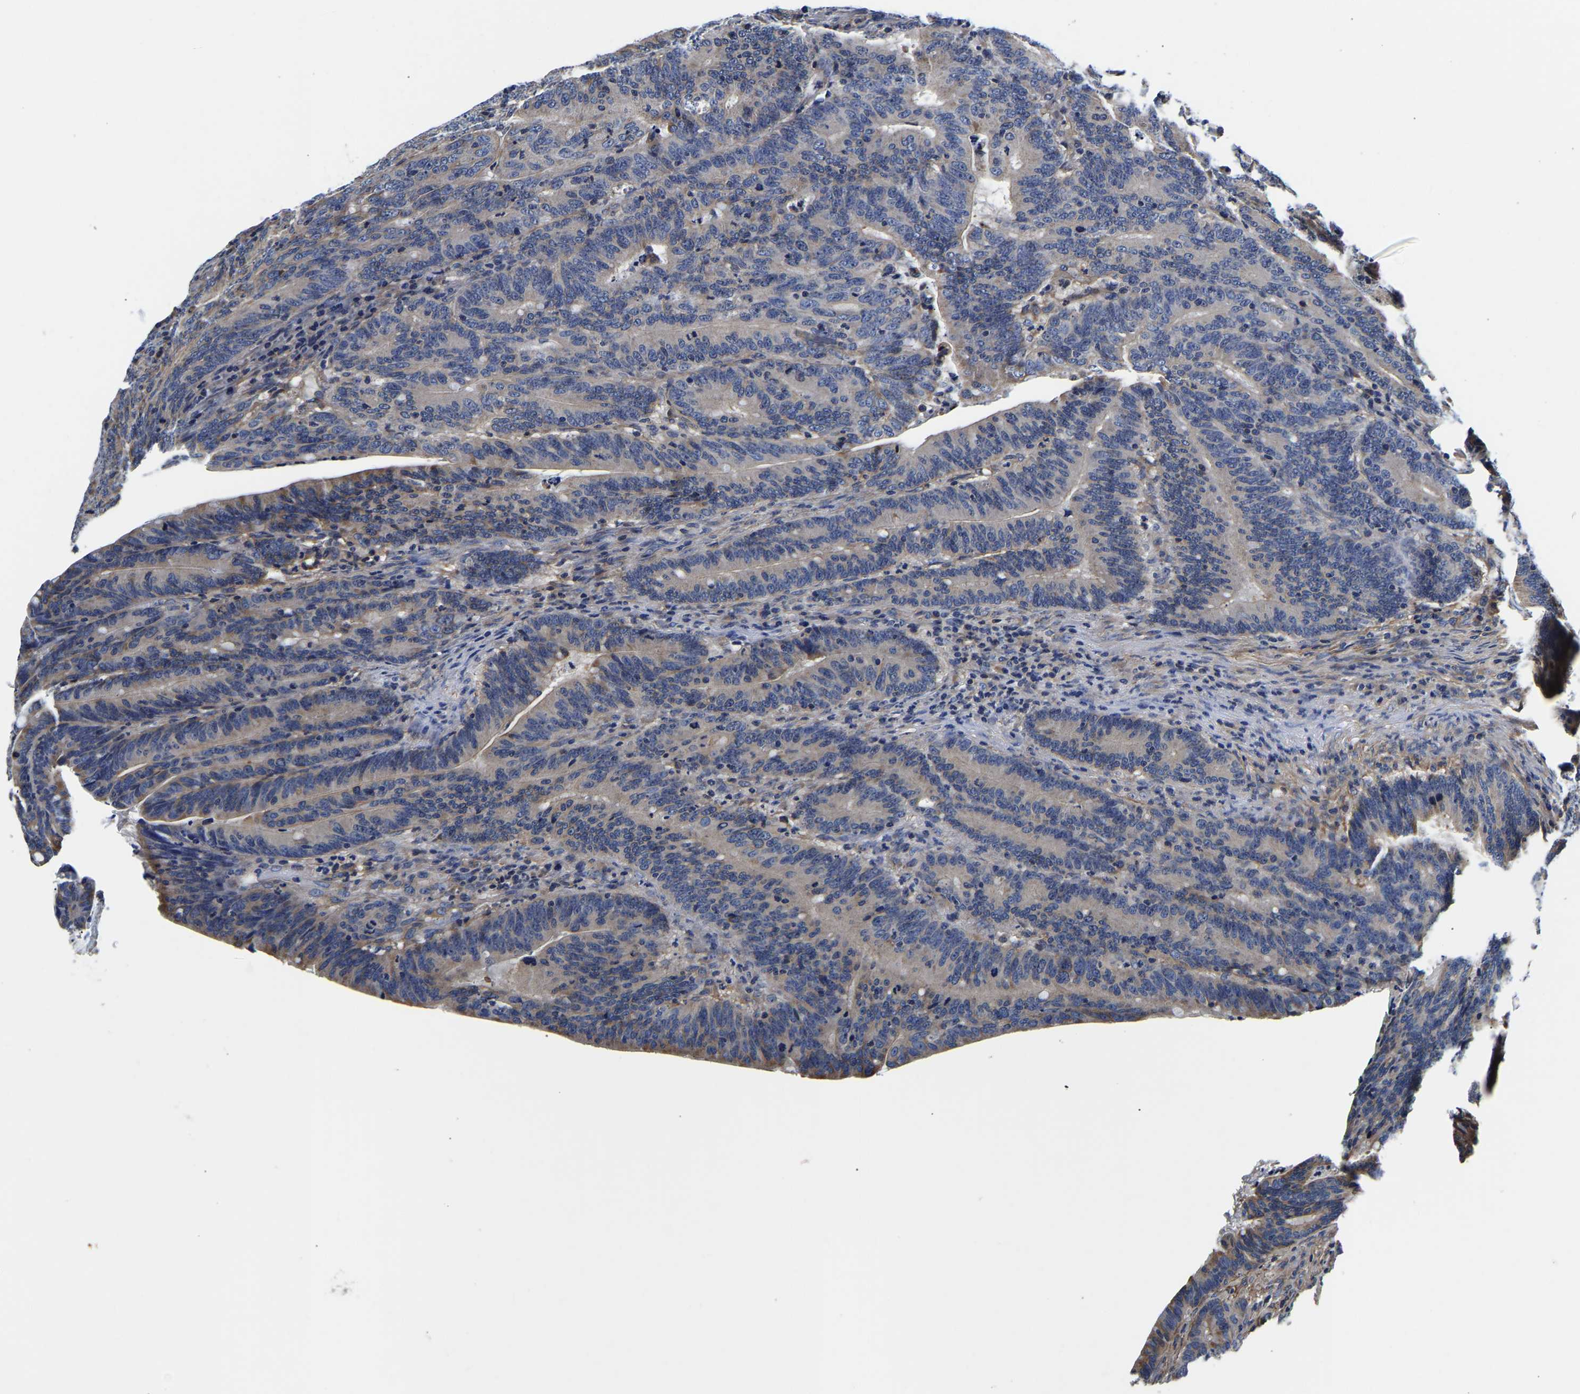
{"staining": {"intensity": "moderate", "quantity": "25%-75%", "location": "cytoplasmic/membranous"}, "tissue": "colorectal cancer", "cell_type": "Tumor cells", "image_type": "cancer", "snomed": [{"axis": "morphology", "description": "Adenocarcinoma, NOS"}, {"axis": "topography", "description": "Colon"}], "caption": "Protein expression analysis of colorectal cancer reveals moderate cytoplasmic/membranous positivity in about 25%-75% of tumor cells.", "gene": "KCTD17", "patient": {"sex": "female", "age": 66}}